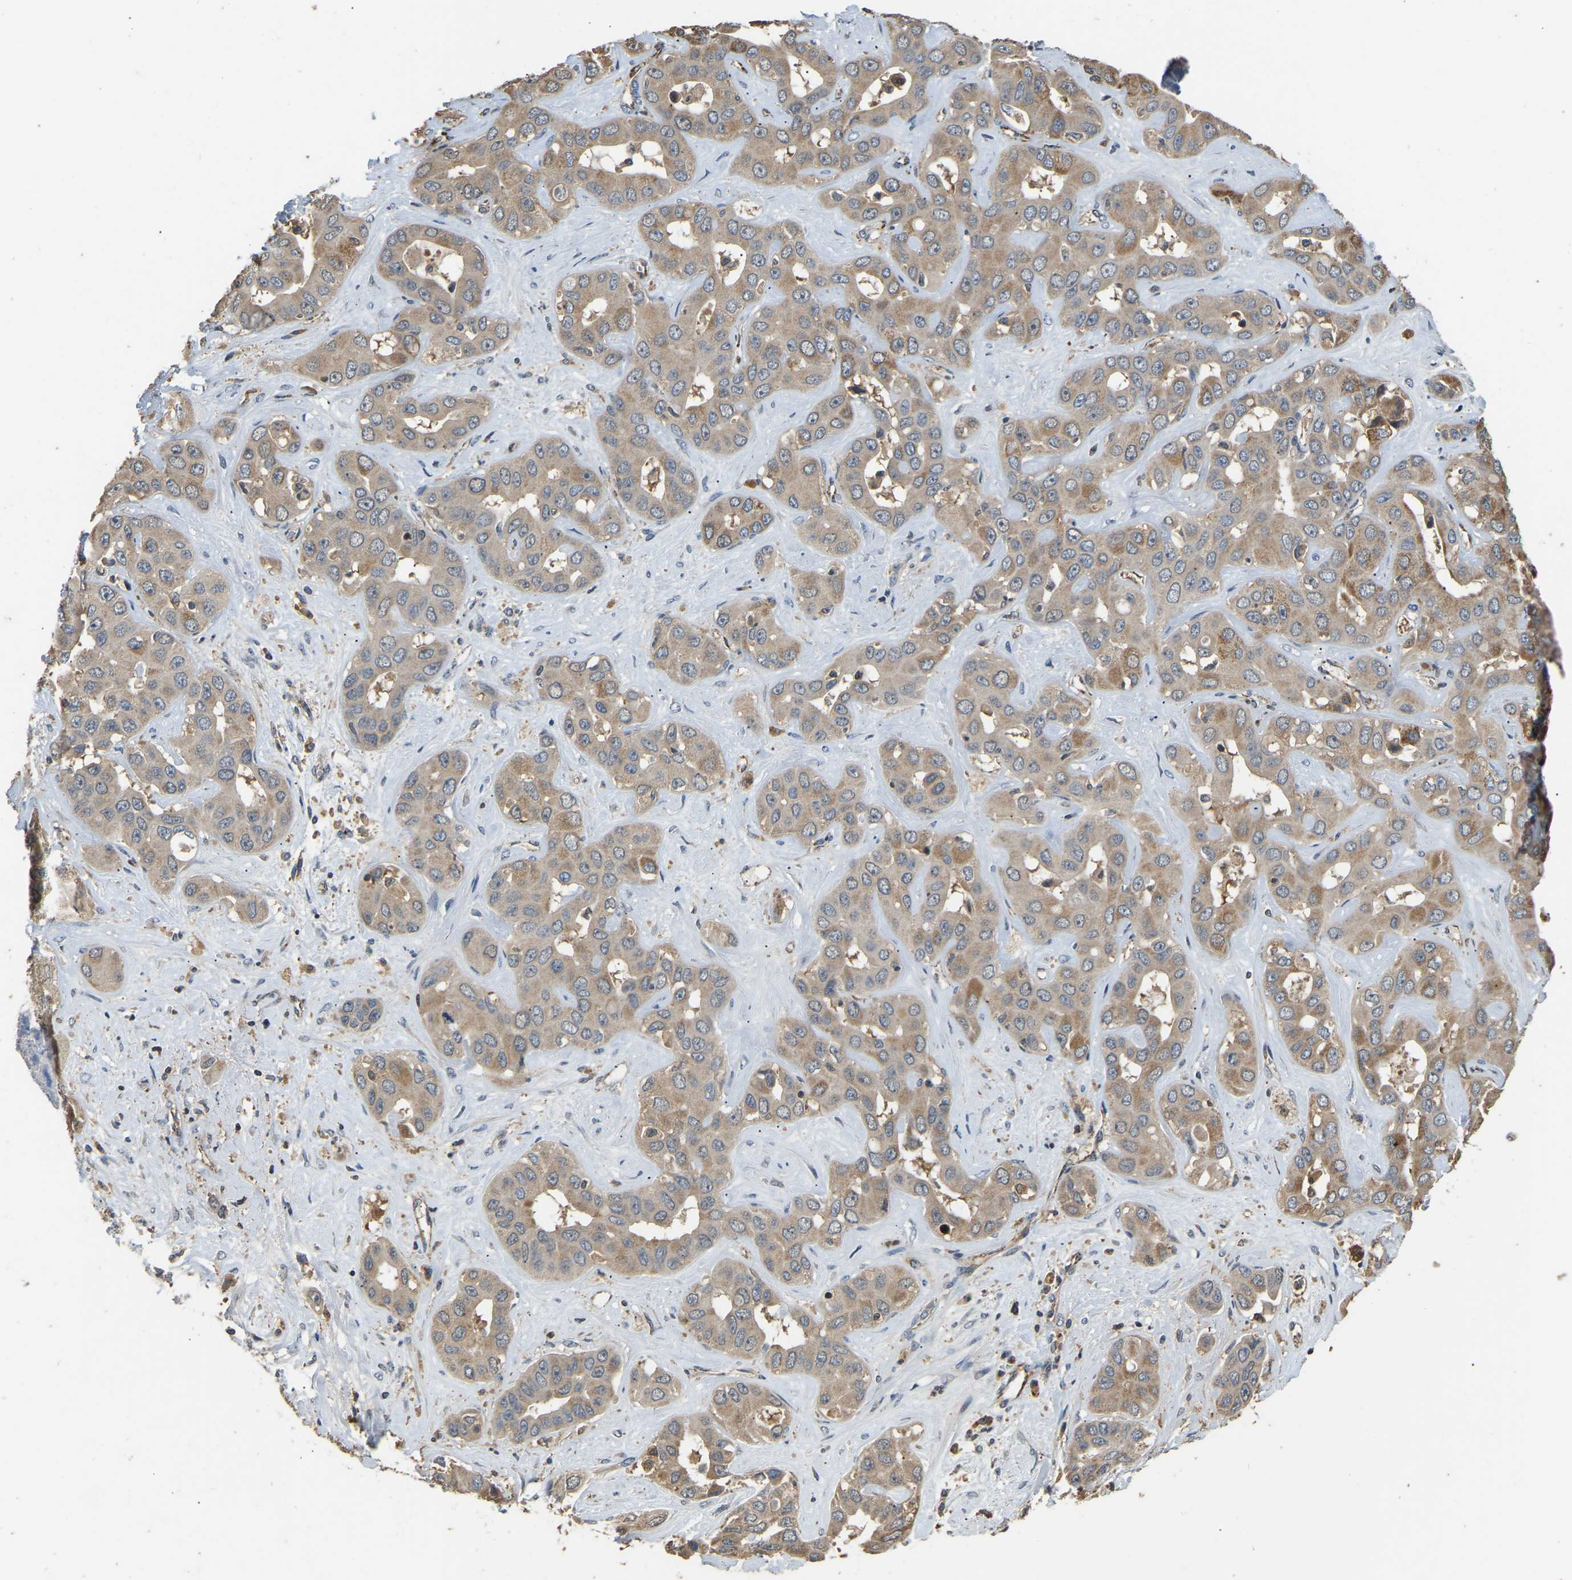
{"staining": {"intensity": "moderate", "quantity": ">75%", "location": "cytoplasmic/membranous"}, "tissue": "liver cancer", "cell_type": "Tumor cells", "image_type": "cancer", "snomed": [{"axis": "morphology", "description": "Cholangiocarcinoma"}, {"axis": "topography", "description": "Liver"}], "caption": "Protein expression analysis of liver cancer (cholangiocarcinoma) reveals moderate cytoplasmic/membranous positivity in approximately >75% of tumor cells.", "gene": "TUFM", "patient": {"sex": "female", "age": 52}}